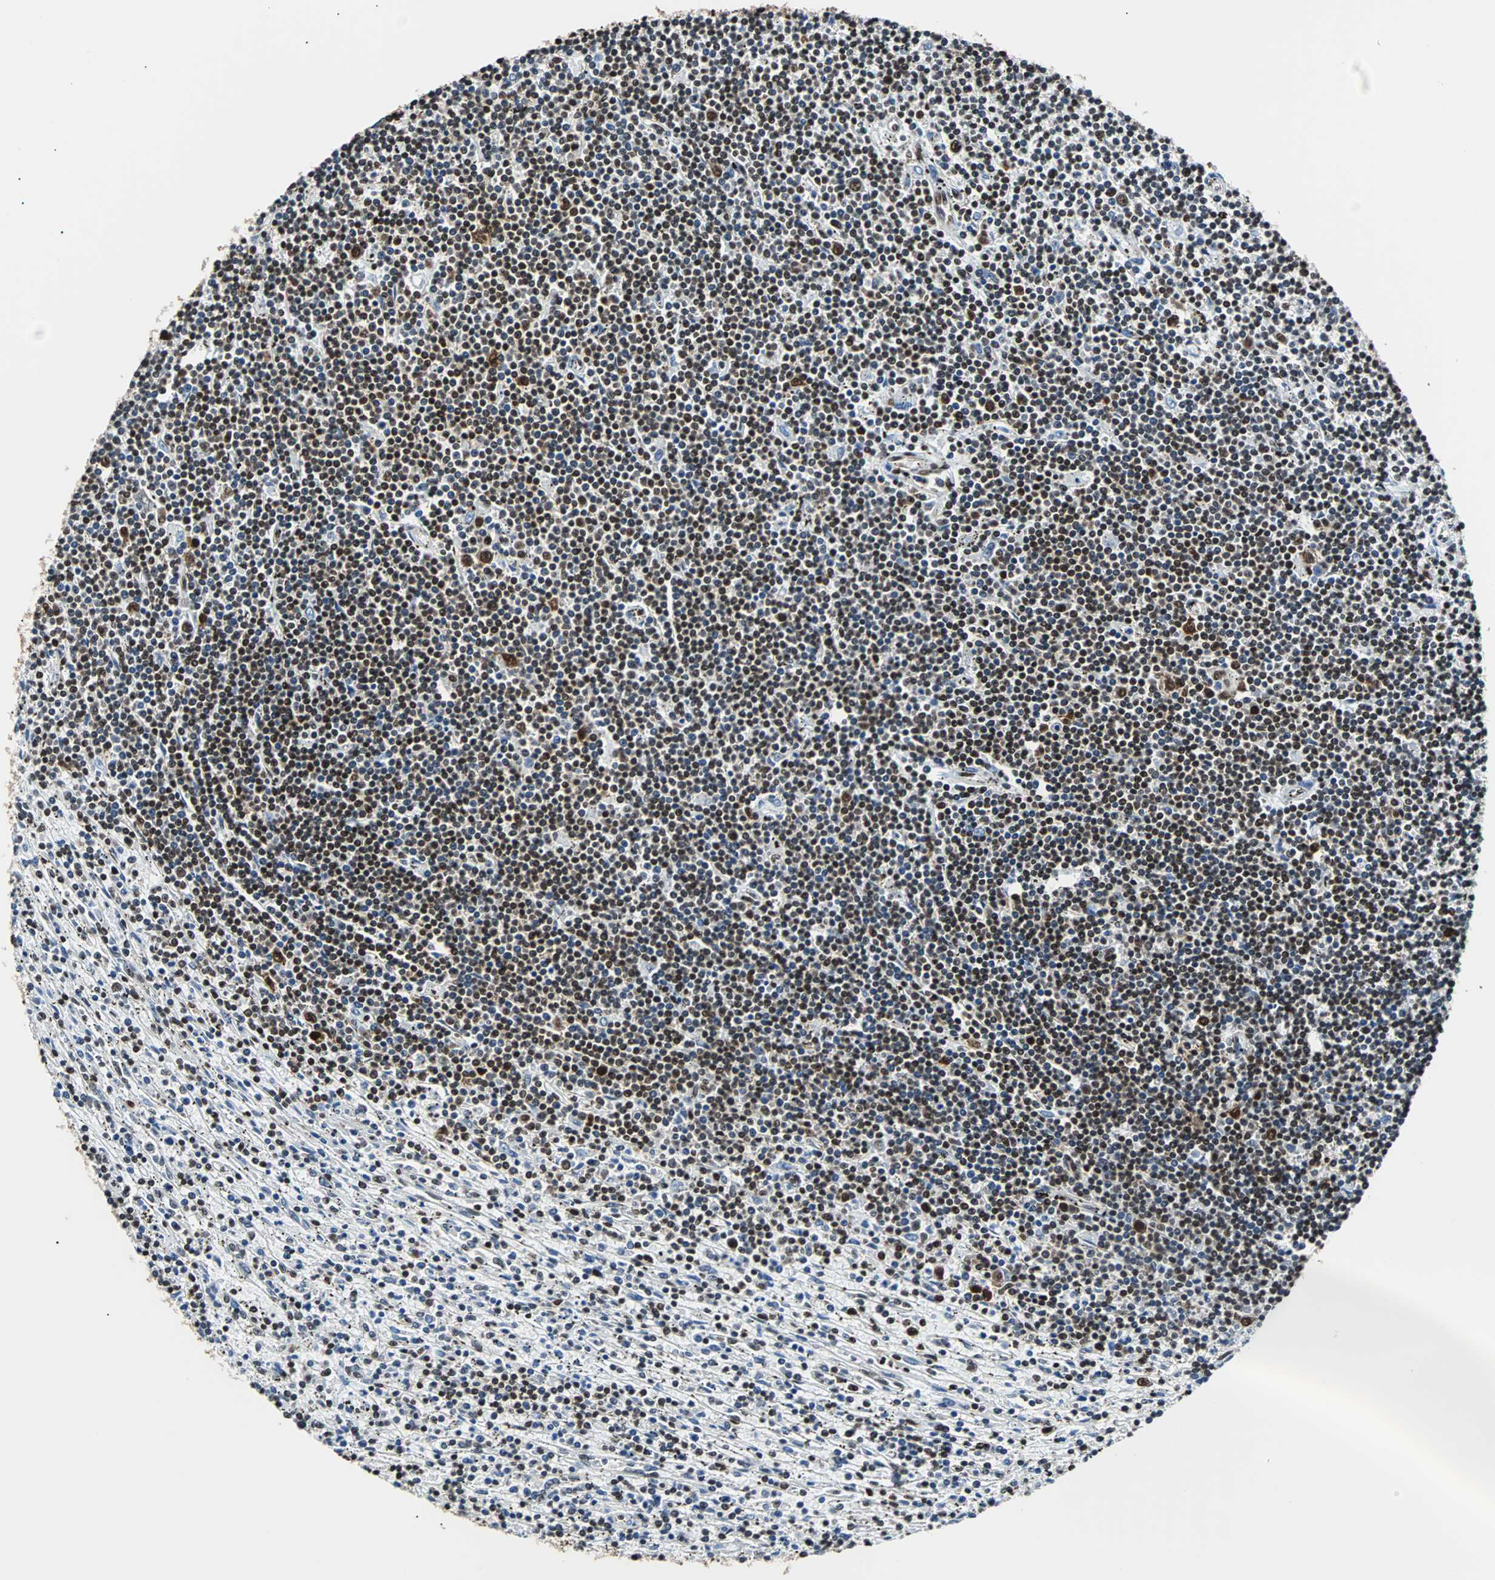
{"staining": {"intensity": "strong", "quantity": ">75%", "location": "nuclear"}, "tissue": "lymphoma", "cell_type": "Tumor cells", "image_type": "cancer", "snomed": [{"axis": "morphology", "description": "Malignant lymphoma, non-Hodgkin's type, Low grade"}, {"axis": "topography", "description": "Spleen"}], "caption": "Immunohistochemical staining of lymphoma exhibits strong nuclear protein positivity in about >75% of tumor cells.", "gene": "FUBP1", "patient": {"sex": "male", "age": 76}}